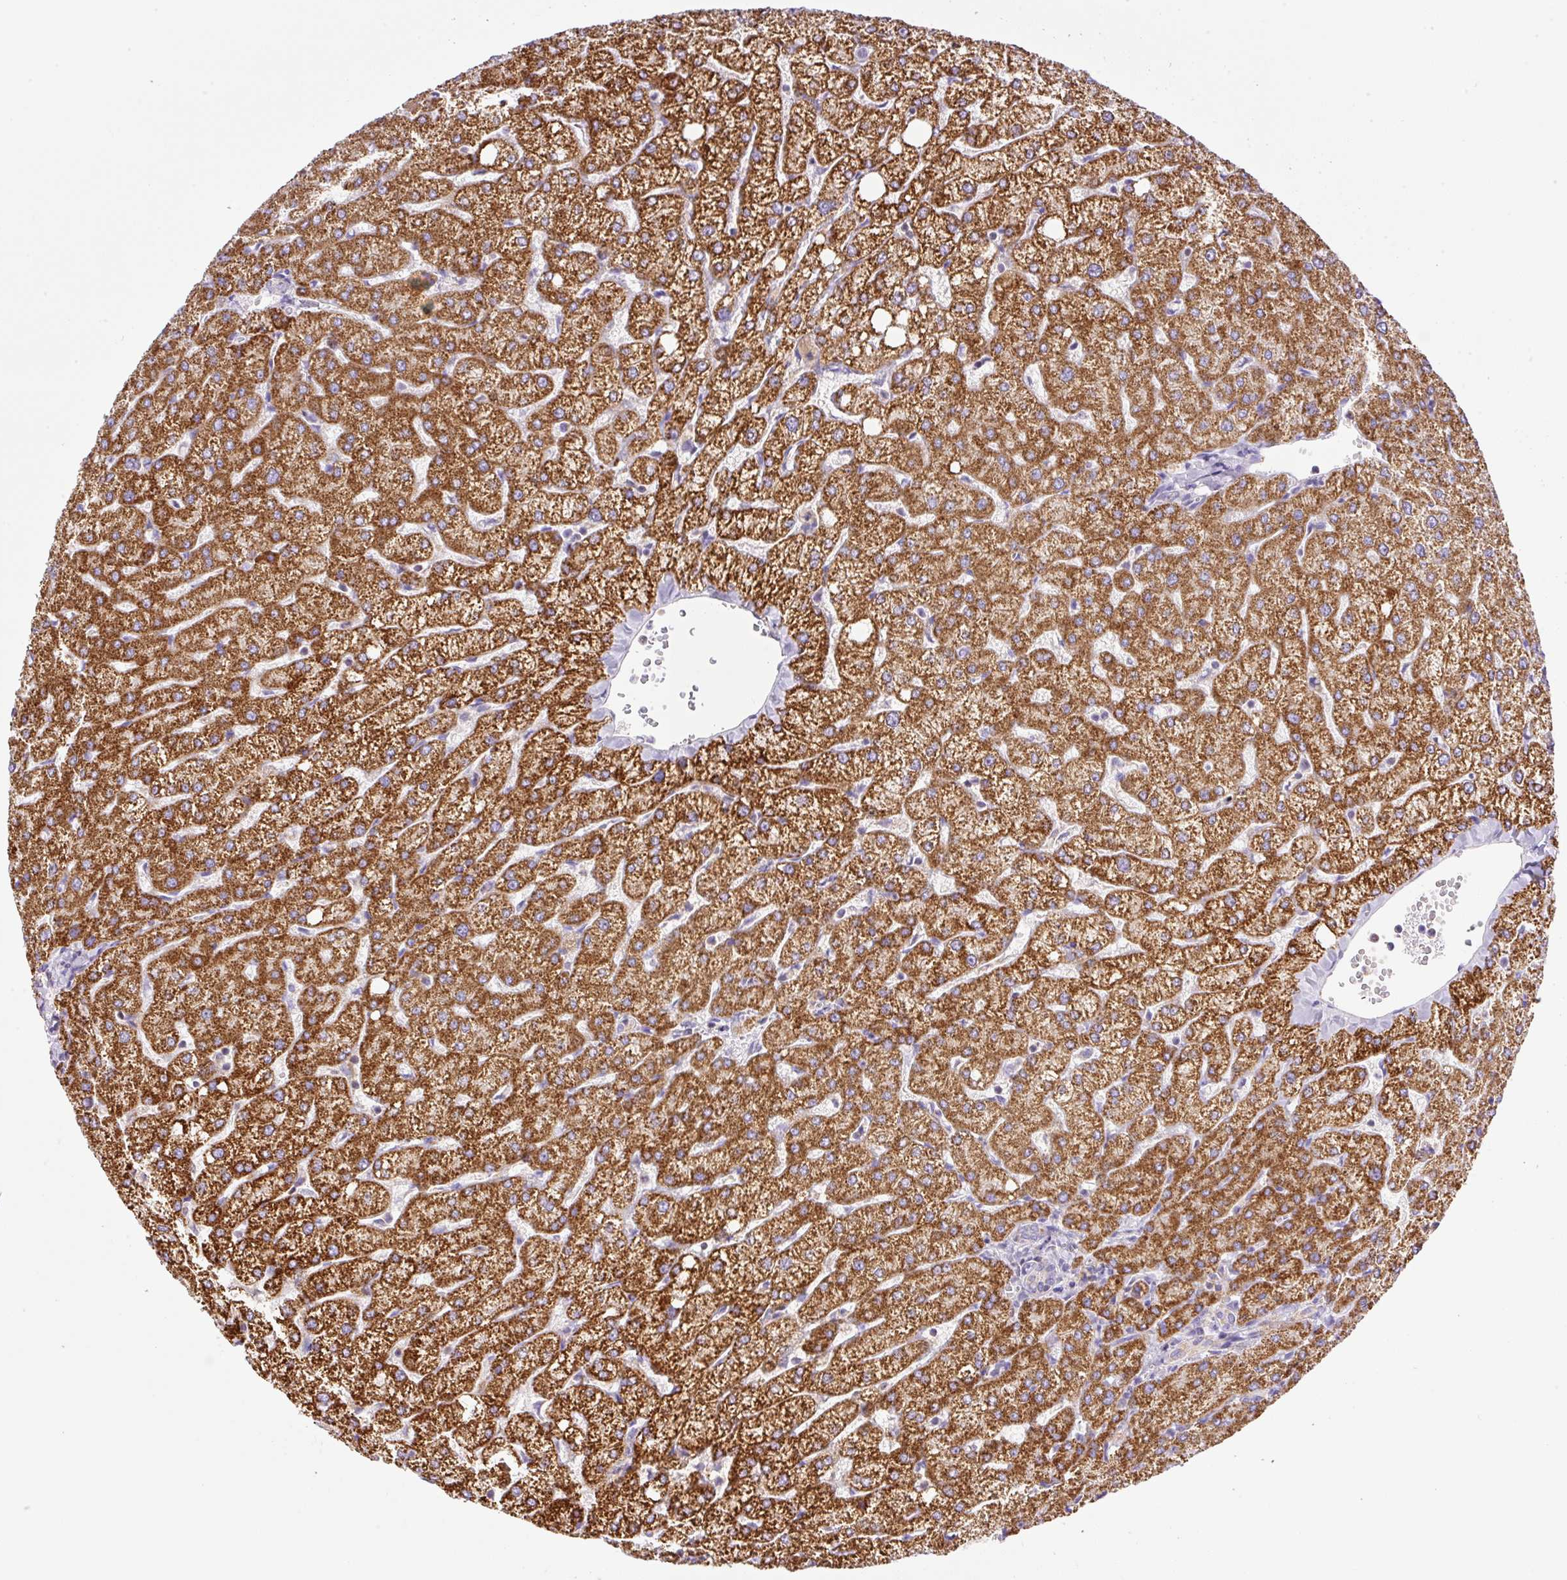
{"staining": {"intensity": "negative", "quantity": "none", "location": "none"}, "tissue": "liver", "cell_type": "Cholangiocytes", "image_type": "normal", "snomed": [{"axis": "morphology", "description": "Normal tissue, NOS"}, {"axis": "topography", "description": "Liver"}], "caption": "A high-resolution photomicrograph shows immunohistochemistry staining of unremarkable liver, which displays no significant expression in cholangiocytes. Nuclei are stained in blue.", "gene": "NF1", "patient": {"sex": "female", "age": 54}}